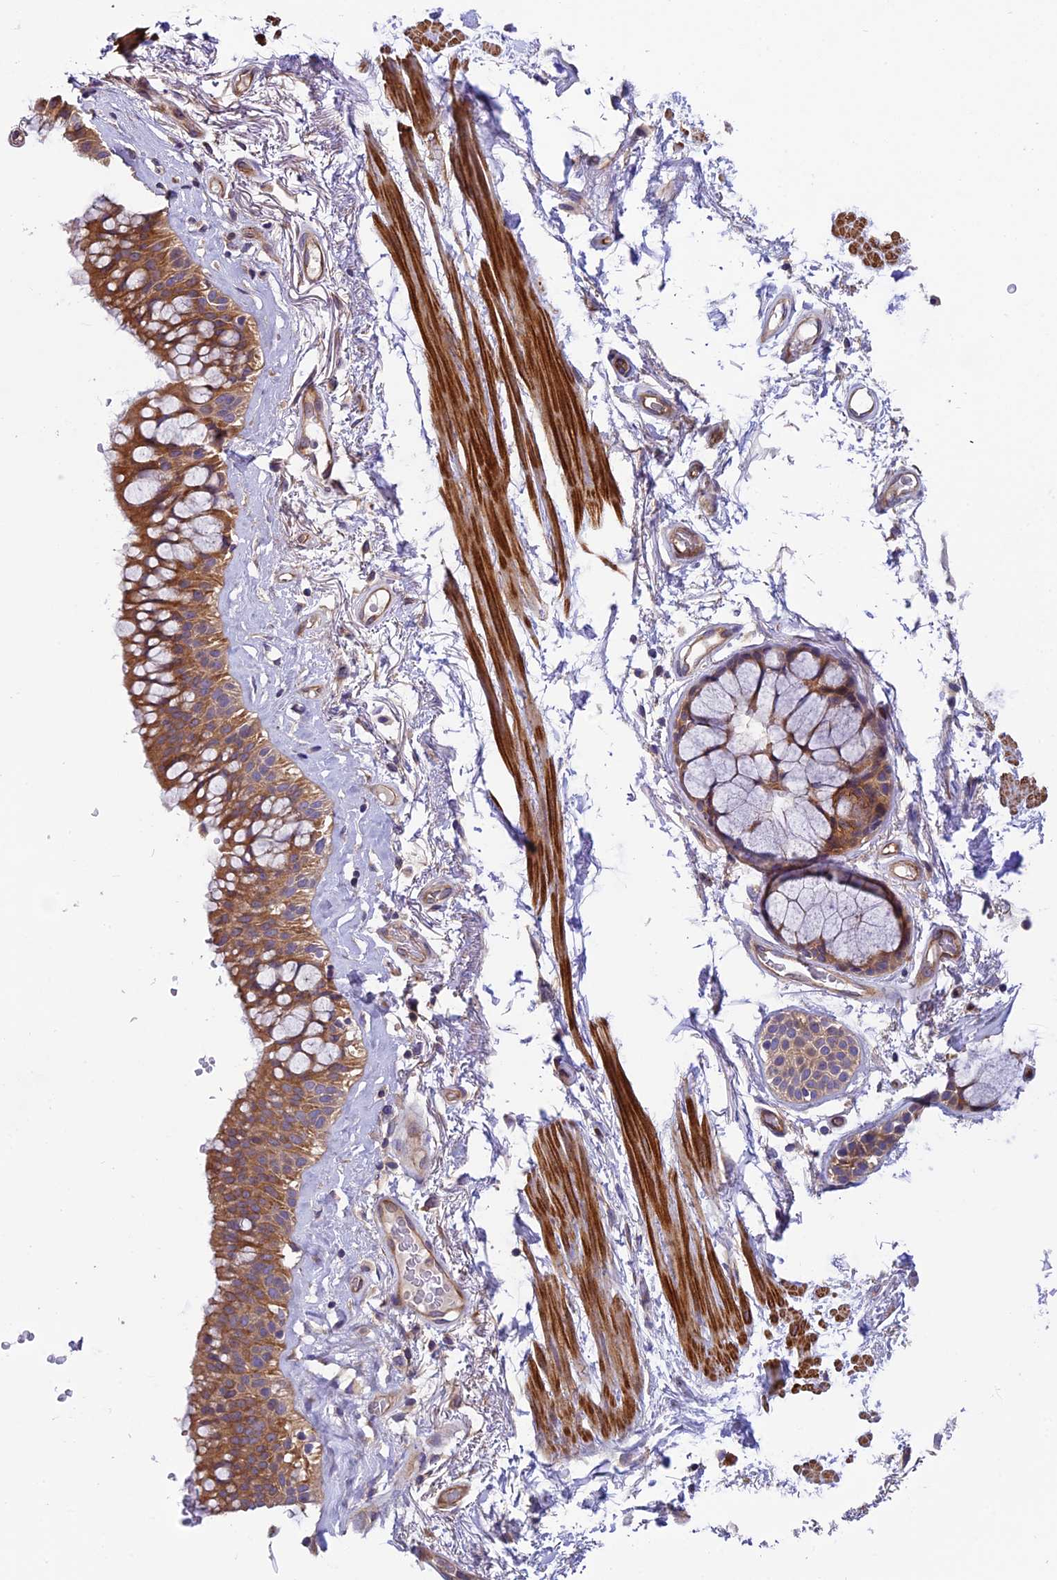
{"staining": {"intensity": "negative", "quantity": "none", "location": "none"}, "tissue": "adipose tissue", "cell_type": "Adipocytes", "image_type": "normal", "snomed": [{"axis": "morphology", "description": "Normal tissue, NOS"}, {"axis": "topography", "description": "Bronchus"}], "caption": "Immunohistochemistry (IHC) of unremarkable human adipose tissue shows no staining in adipocytes.", "gene": "ADAMTS15", "patient": {"sex": "male", "age": 66}}